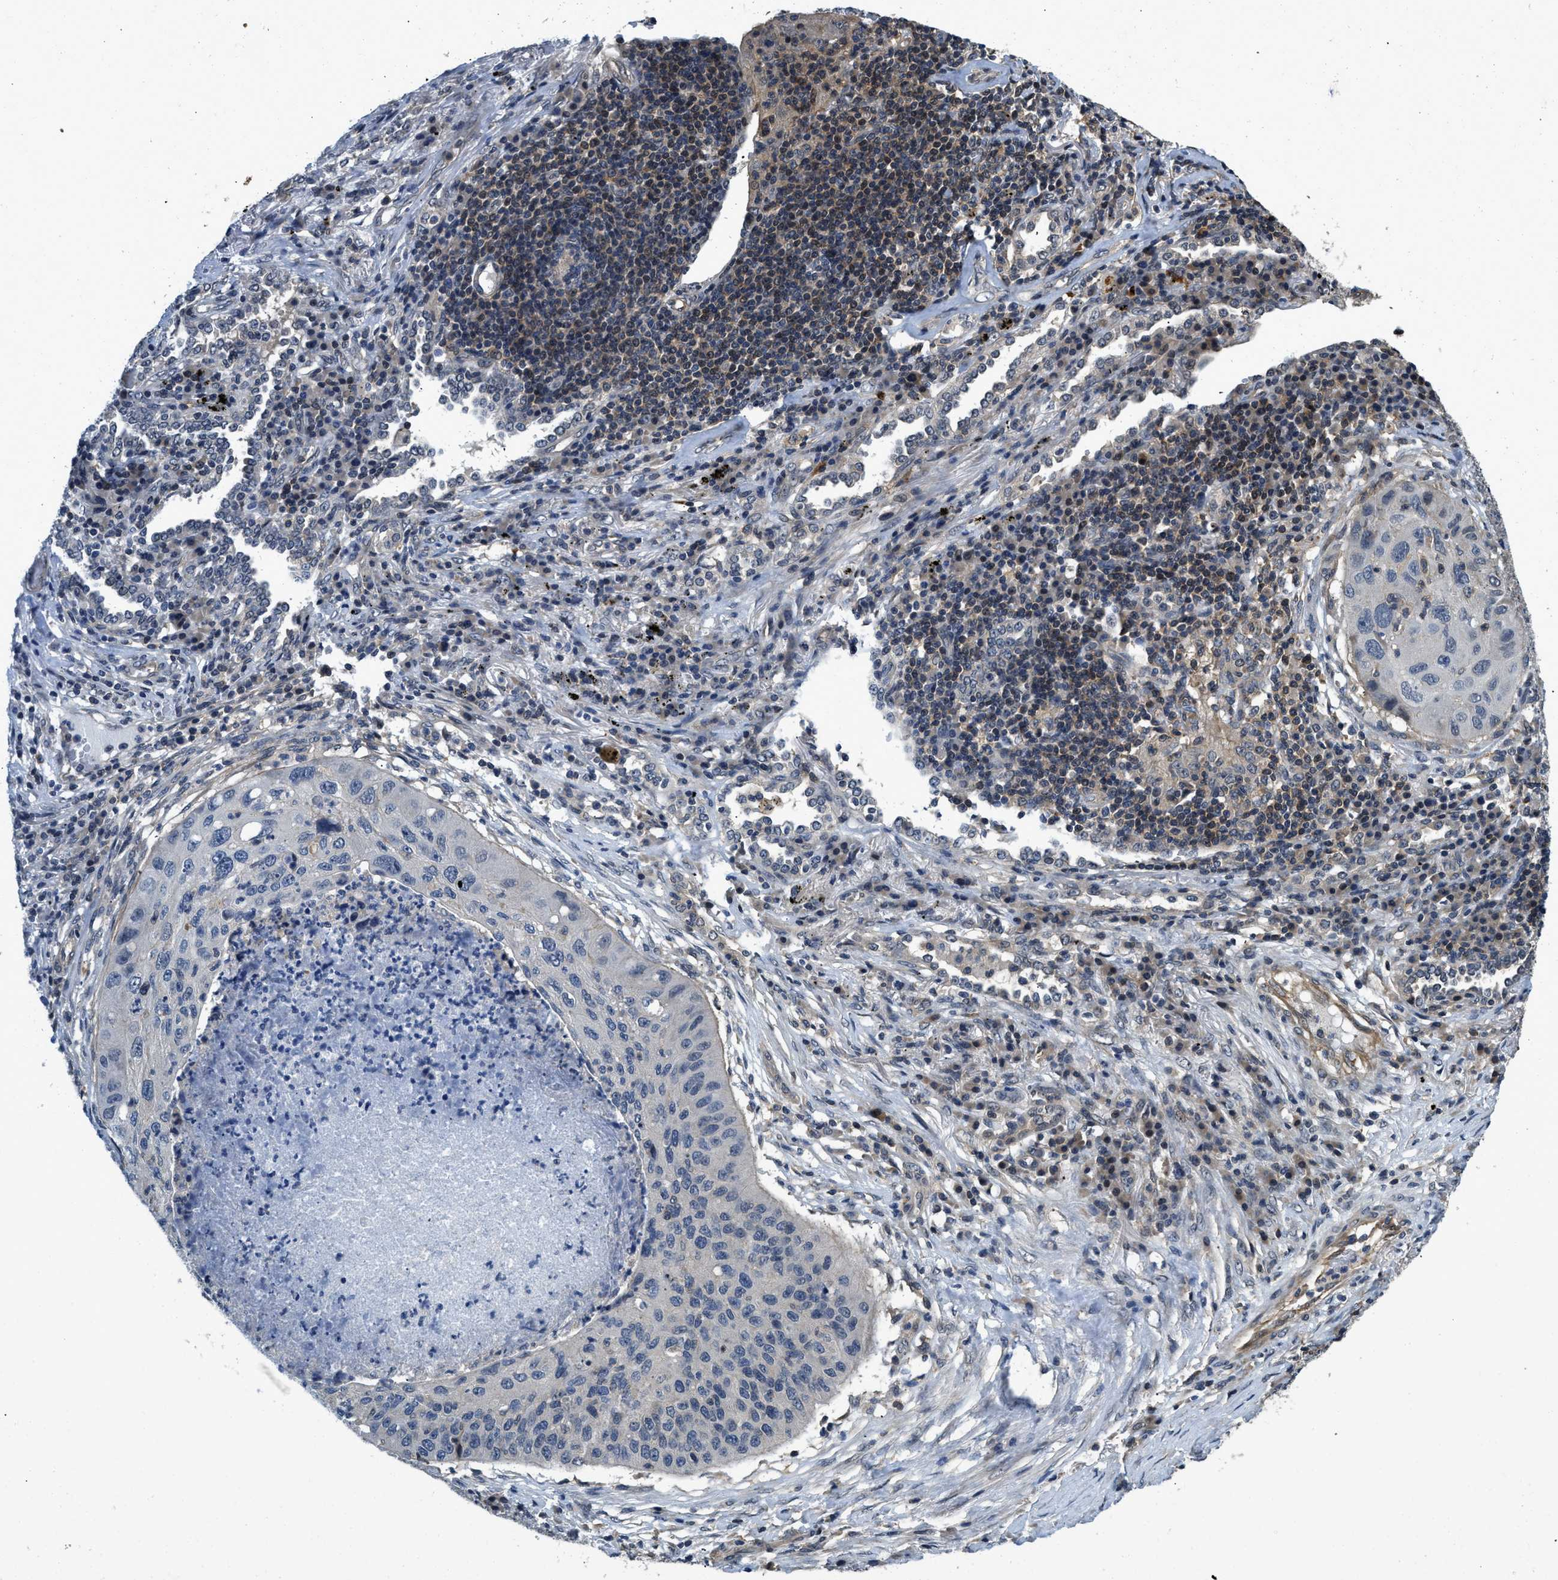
{"staining": {"intensity": "negative", "quantity": "none", "location": "none"}, "tissue": "lung cancer", "cell_type": "Tumor cells", "image_type": "cancer", "snomed": [{"axis": "morphology", "description": "Squamous cell carcinoma, NOS"}, {"axis": "topography", "description": "Lung"}], "caption": "High magnification brightfield microscopy of lung squamous cell carcinoma stained with DAB (brown) and counterstained with hematoxylin (blue): tumor cells show no significant expression.", "gene": "TES", "patient": {"sex": "female", "age": 63}}